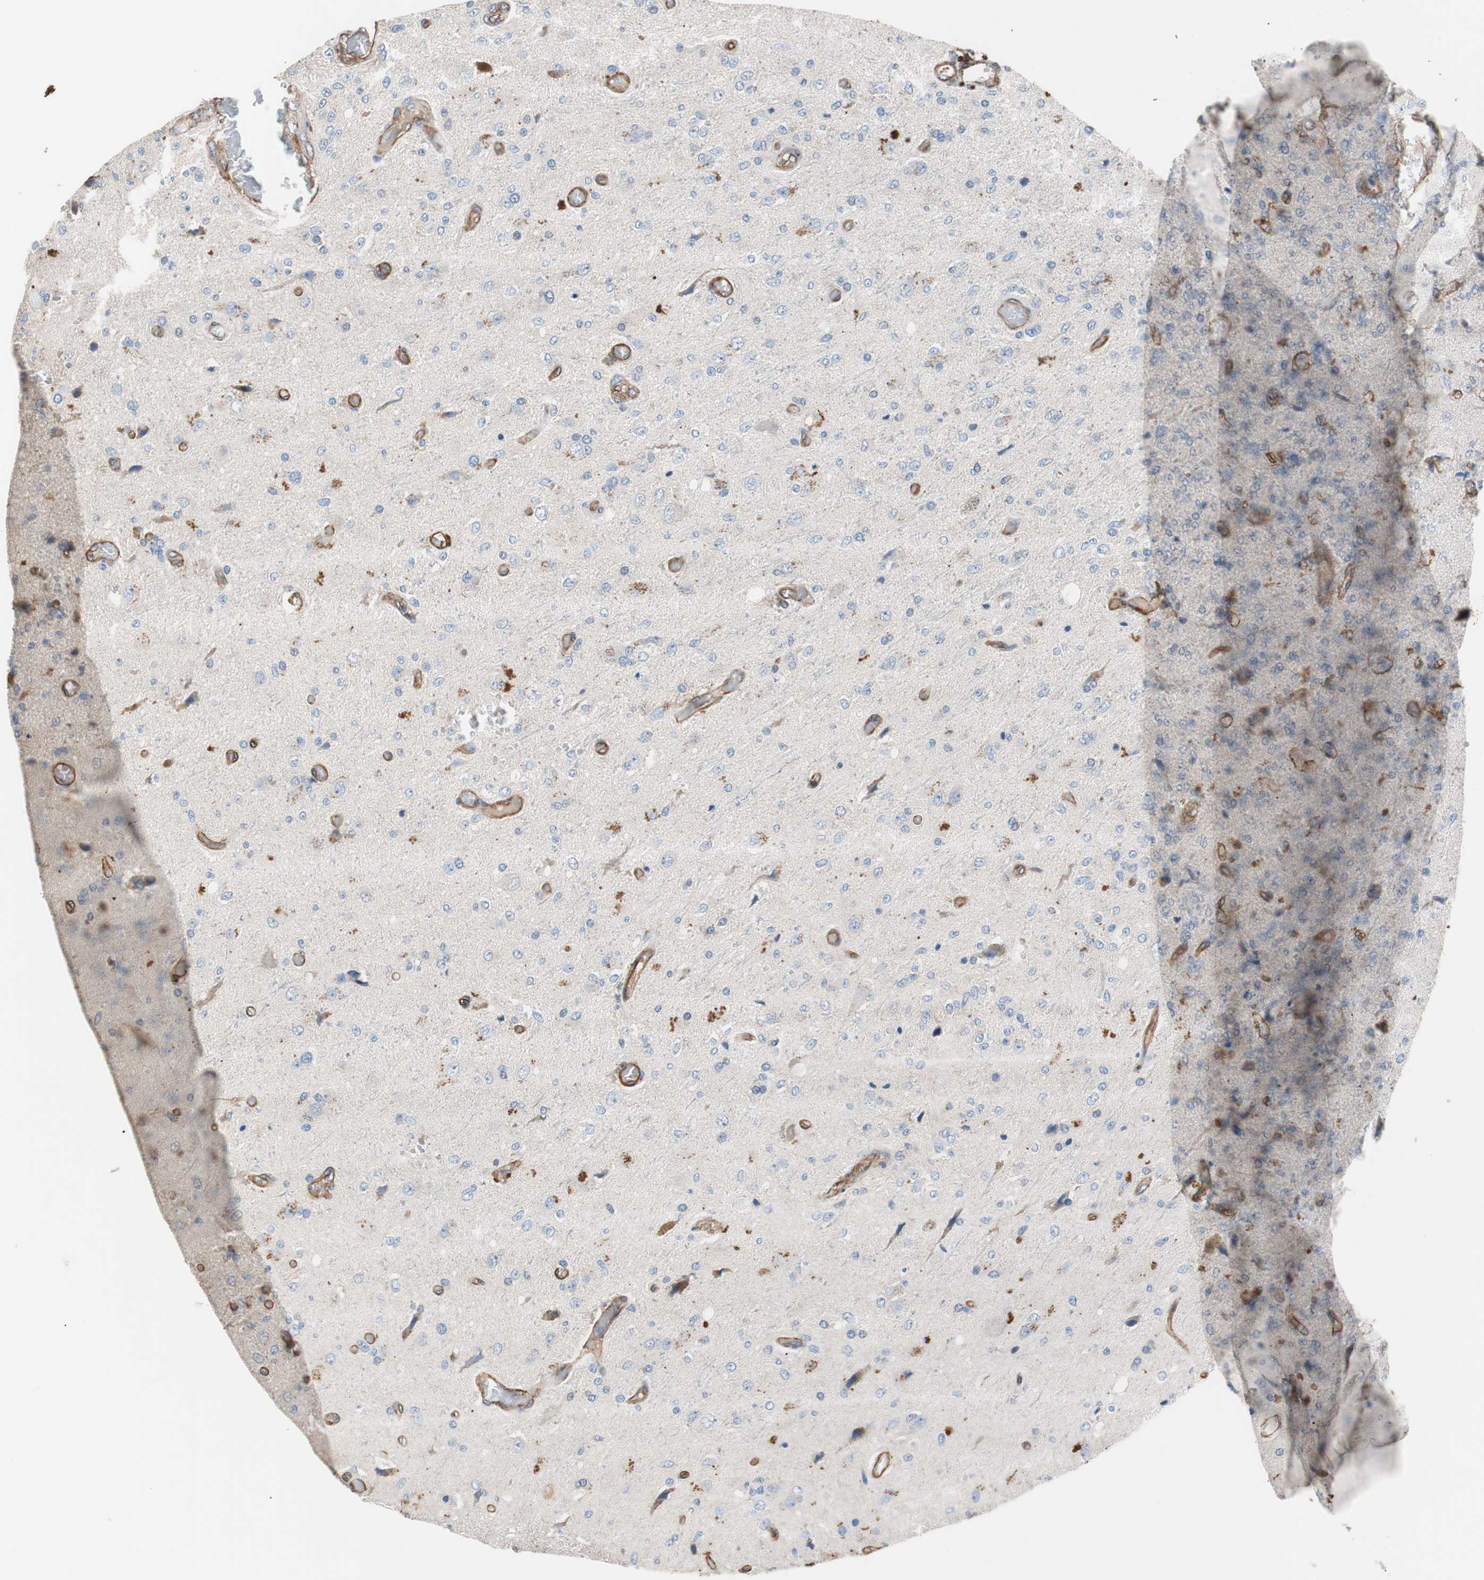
{"staining": {"intensity": "negative", "quantity": "none", "location": "none"}, "tissue": "glioma", "cell_type": "Tumor cells", "image_type": "cancer", "snomed": [{"axis": "morphology", "description": "Normal tissue, NOS"}, {"axis": "morphology", "description": "Glioma, malignant, High grade"}, {"axis": "topography", "description": "Cerebral cortex"}], "caption": "This is a micrograph of immunohistochemistry (IHC) staining of malignant glioma (high-grade), which shows no staining in tumor cells.", "gene": "SPINT1", "patient": {"sex": "male", "age": 77}}